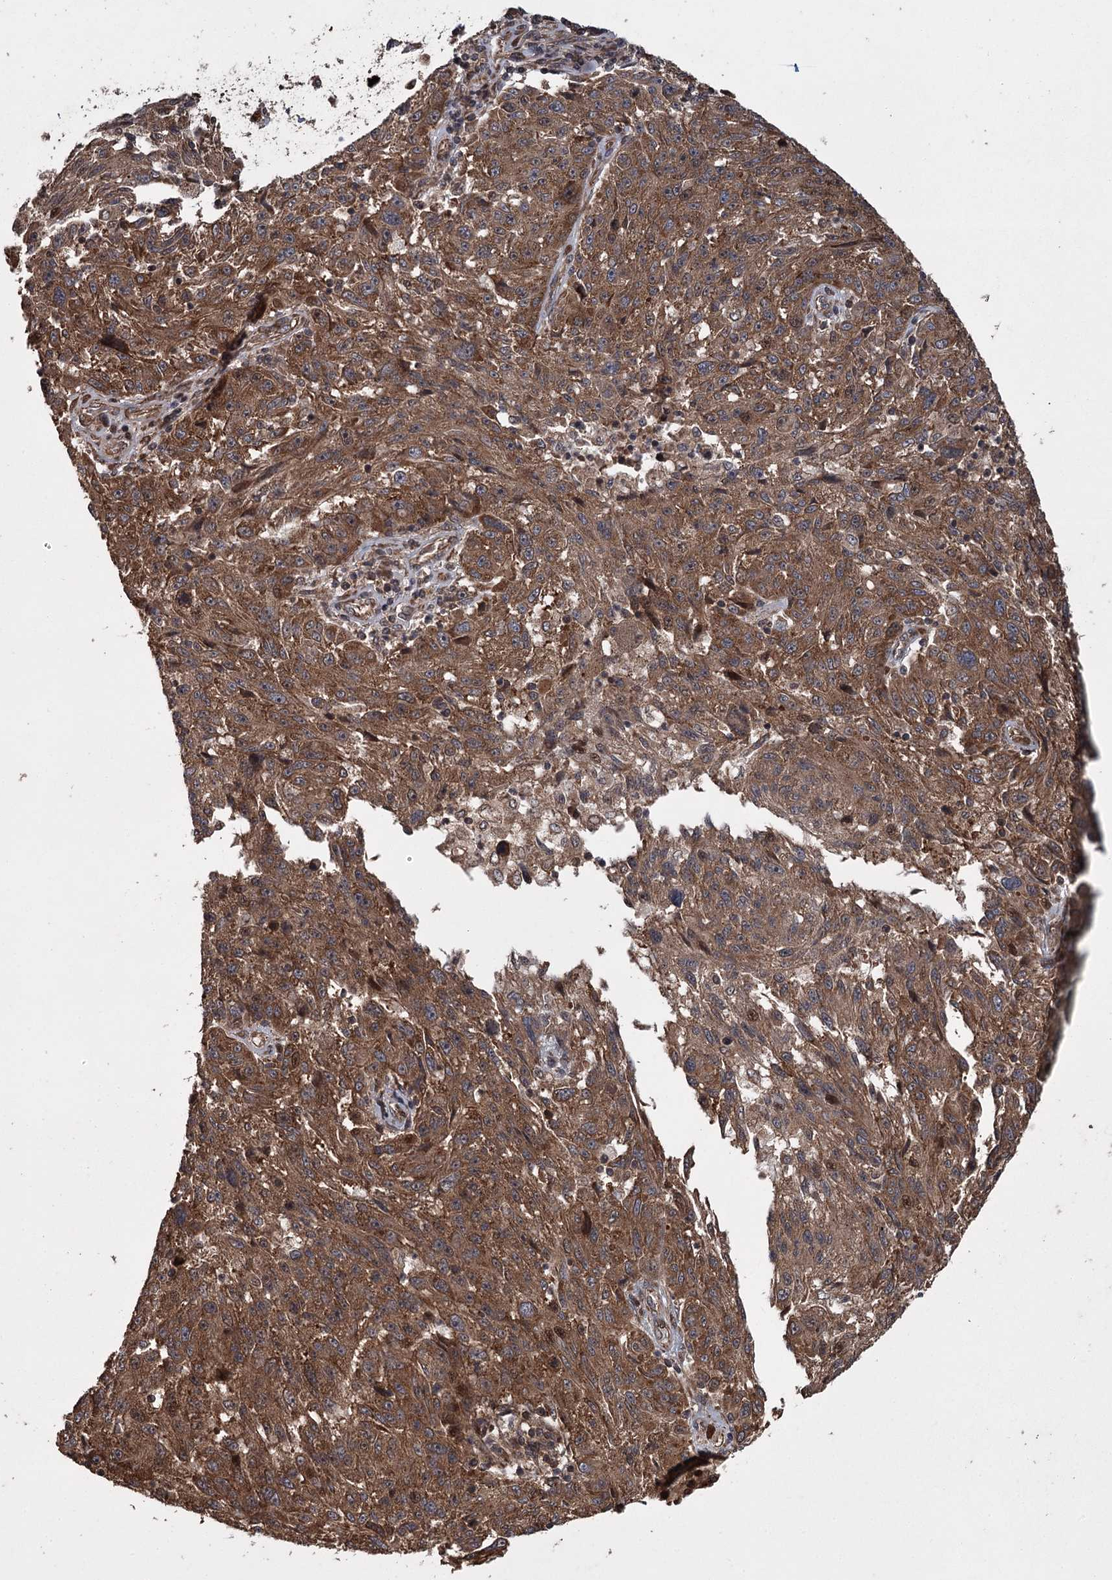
{"staining": {"intensity": "strong", "quantity": ">75%", "location": "cytoplasmic/membranous"}, "tissue": "melanoma", "cell_type": "Tumor cells", "image_type": "cancer", "snomed": [{"axis": "morphology", "description": "Malignant melanoma, NOS"}, {"axis": "topography", "description": "Skin"}], "caption": "Human melanoma stained for a protein (brown) shows strong cytoplasmic/membranous positive staining in about >75% of tumor cells.", "gene": "RPAP3", "patient": {"sex": "male", "age": 53}}